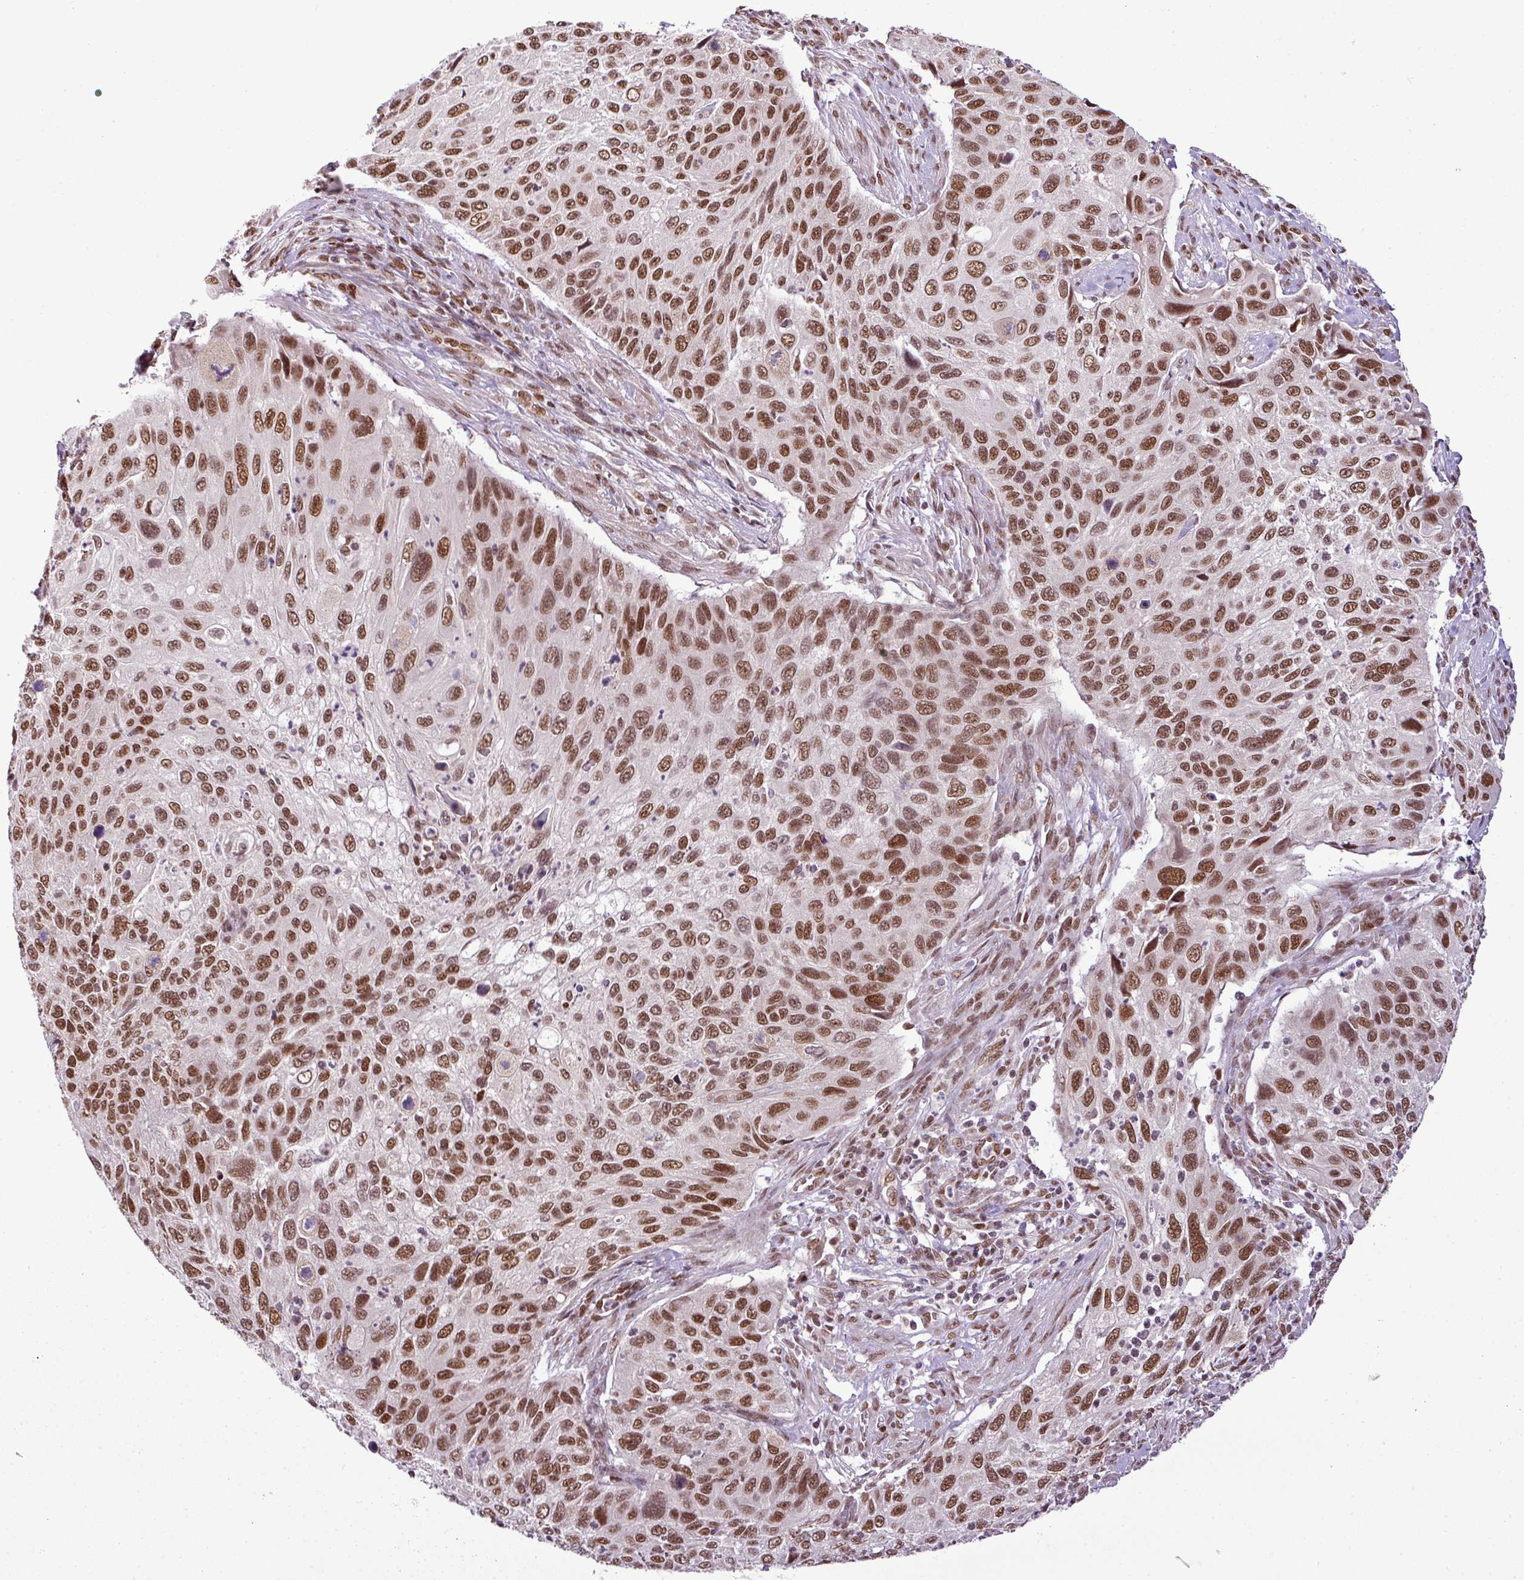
{"staining": {"intensity": "moderate", "quantity": ">75%", "location": "nuclear"}, "tissue": "cervical cancer", "cell_type": "Tumor cells", "image_type": "cancer", "snomed": [{"axis": "morphology", "description": "Squamous cell carcinoma, NOS"}, {"axis": "topography", "description": "Cervix"}], "caption": "Cervical squamous cell carcinoma tissue demonstrates moderate nuclear staining in about >75% of tumor cells, visualized by immunohistochemistry.", "gene": "PGAP4", "patient": {"sex": "female", "age": 70}}